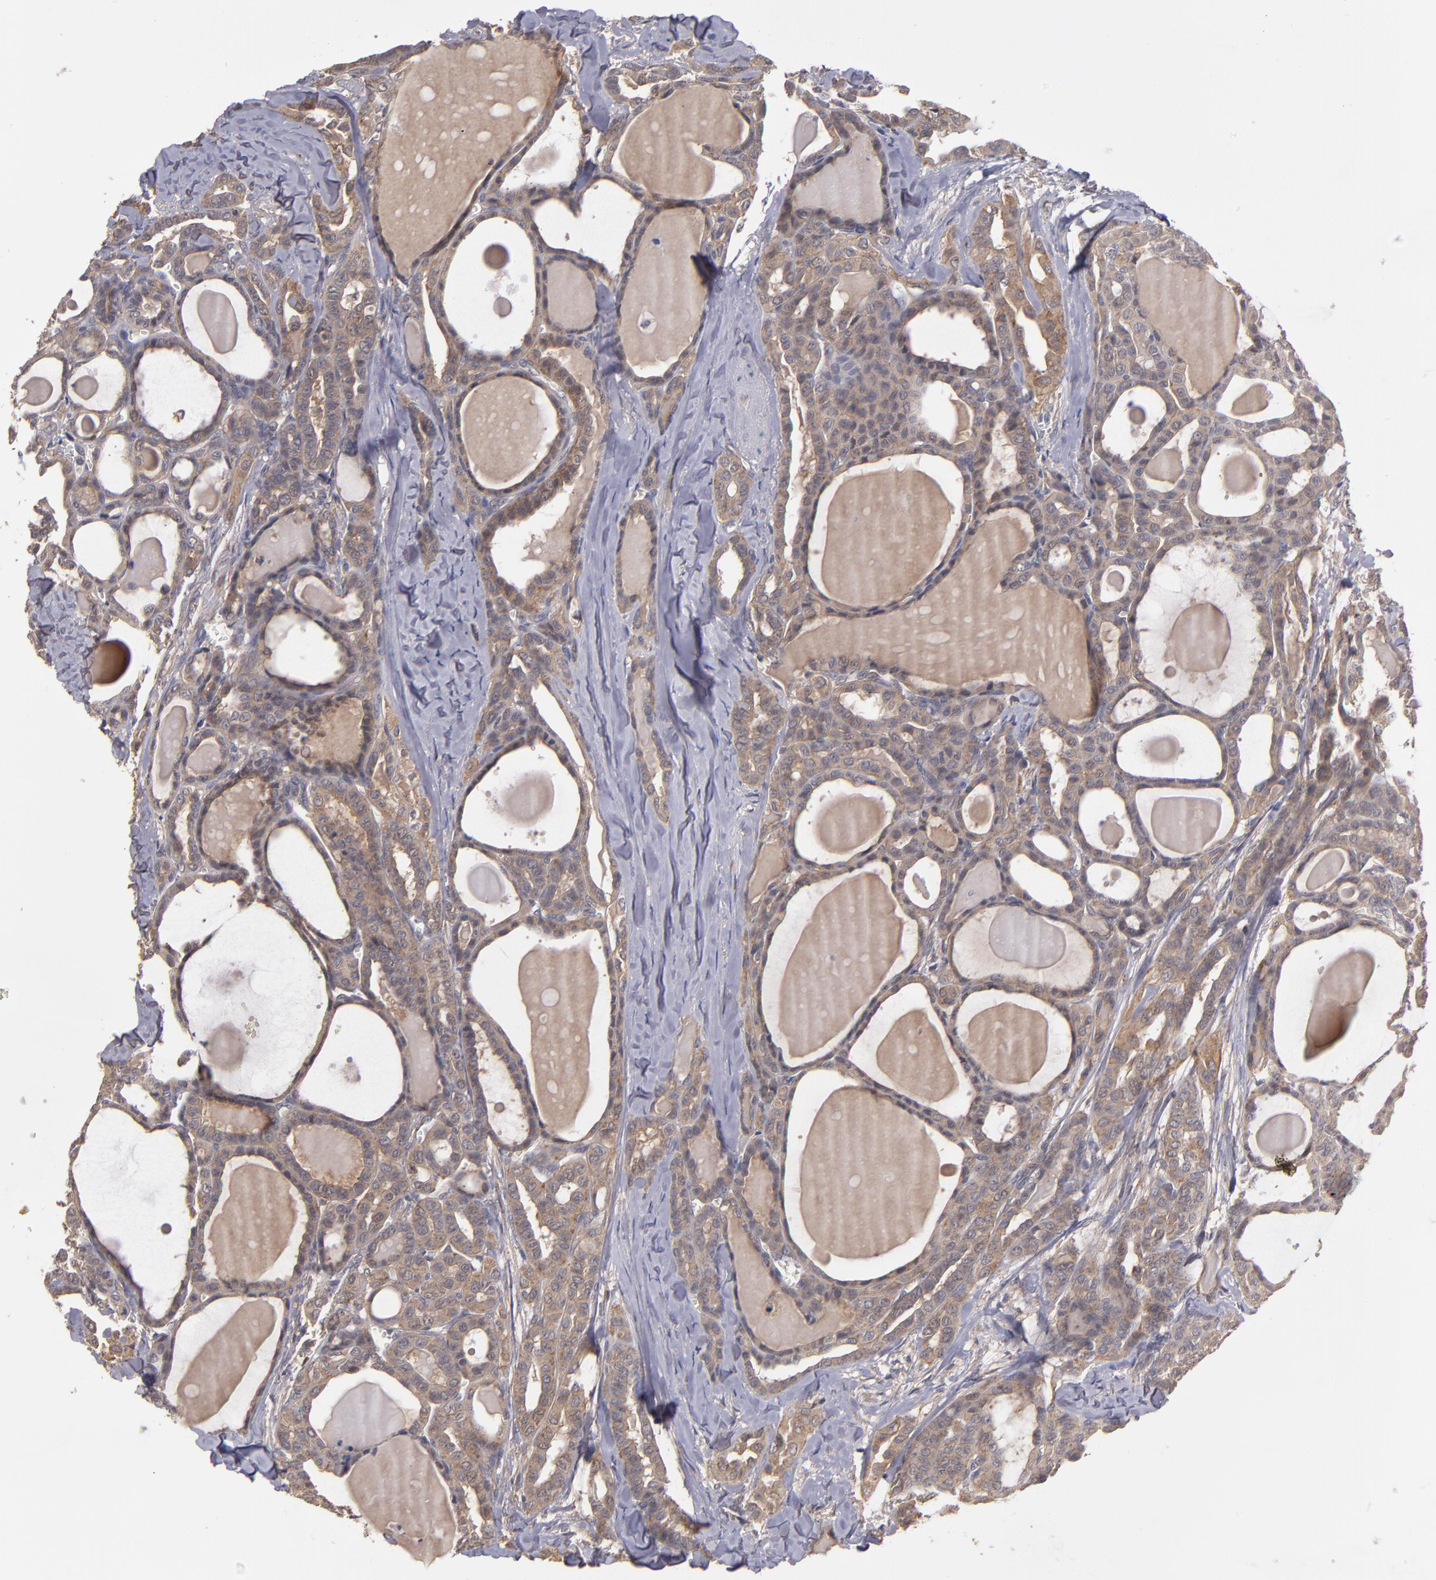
{"staining": {"intensity": "weak", "quantity": ">75%", "location": "cytoplasmic/membranous"}, "tissue": "thyroid cancer", "cell_type": "Tumor cells", "image_type": "cancer", "snomed": [{"axis": "morphology", "description": "Carcinoma, NOS"}, {"axis": "topography", "description": "Thyroid gland"}], "caption": "Human thyroid carcinoma stained with a protein marker exhibits weak staining in tumor cells.", "gene": "CTSO", "patient": {"sex": "female", "age": 91}}